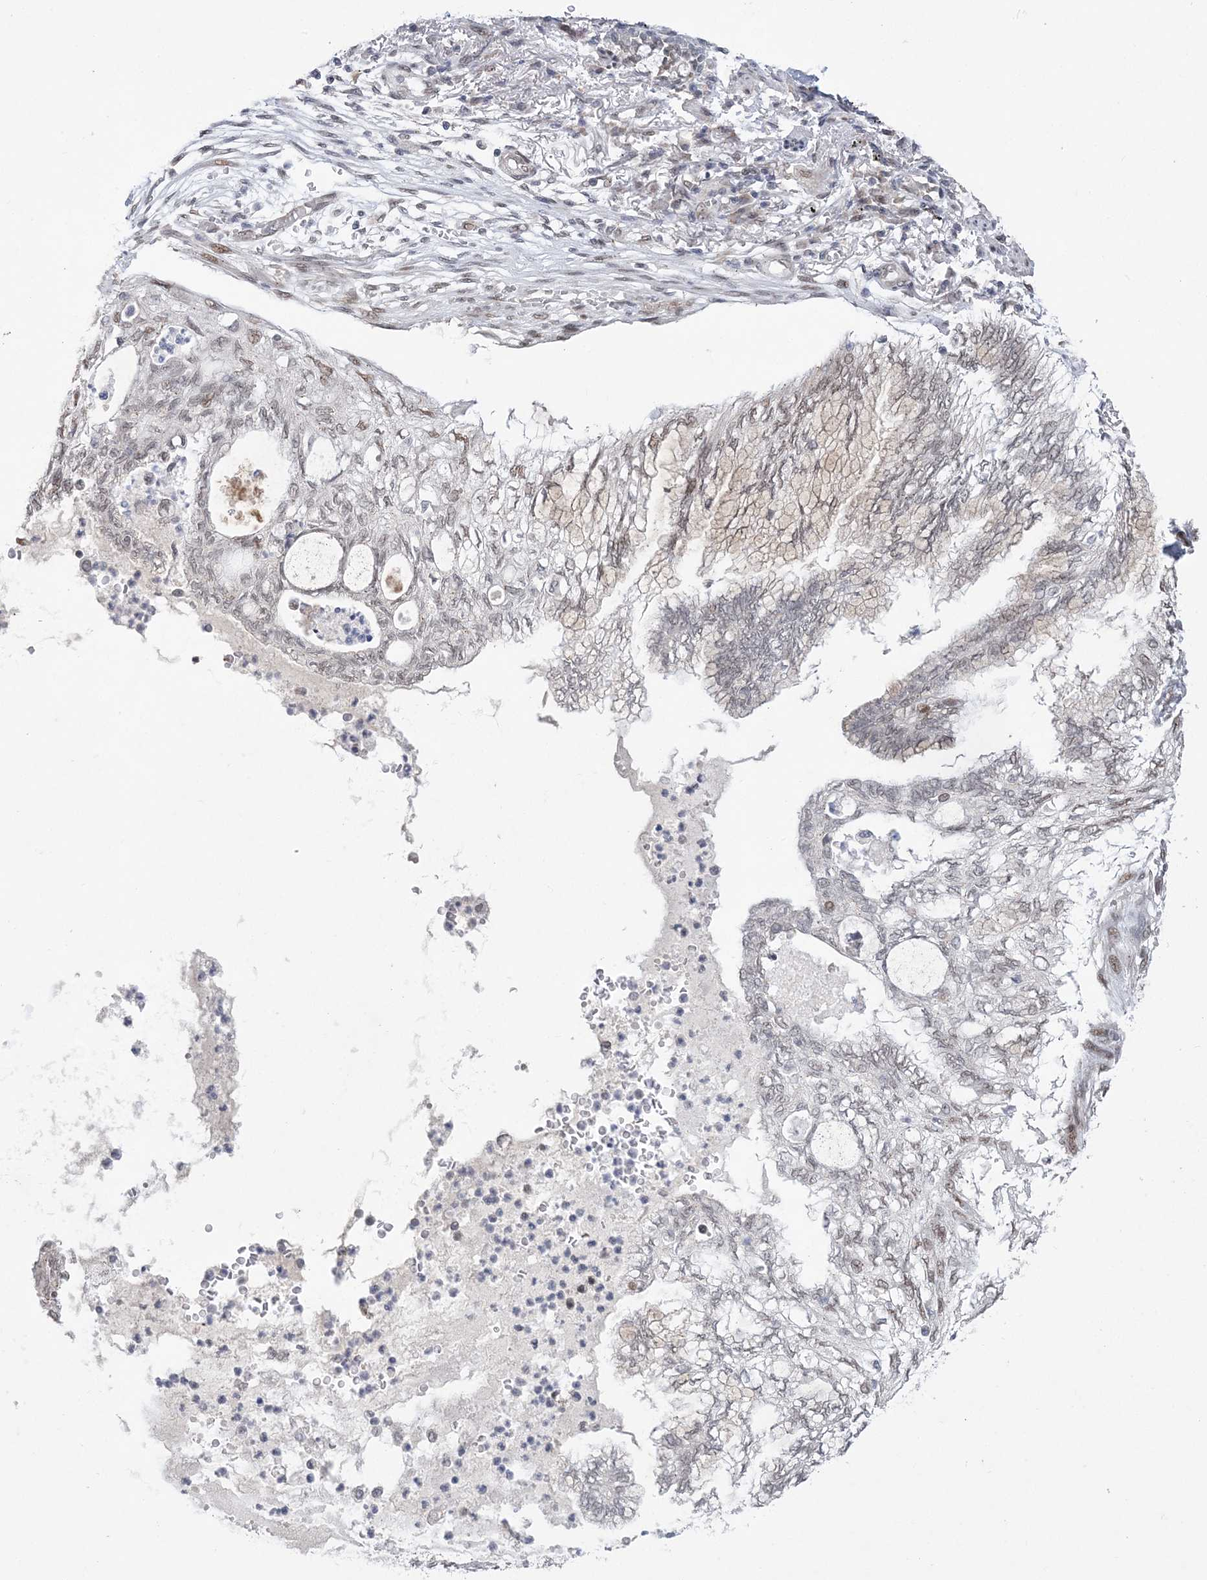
{"staining": {"intensity": "weak", "quantity": "<25%", "location": "nuclear"}, "tissue": "lung cancer", "cell_type": "Tumor cells", "image_type": "cancer", "snomed": [{"axis": "morphology", "description": "Adenocarcinoma, NOS"}, {"axis": "topography", "description": "Lung"}], "caption": "This is an IHC histopathology image of human lung cancer. There is no staining in tumor cells.", "gene": "WAC", "patient": {"sex": "female", "age": 70}}